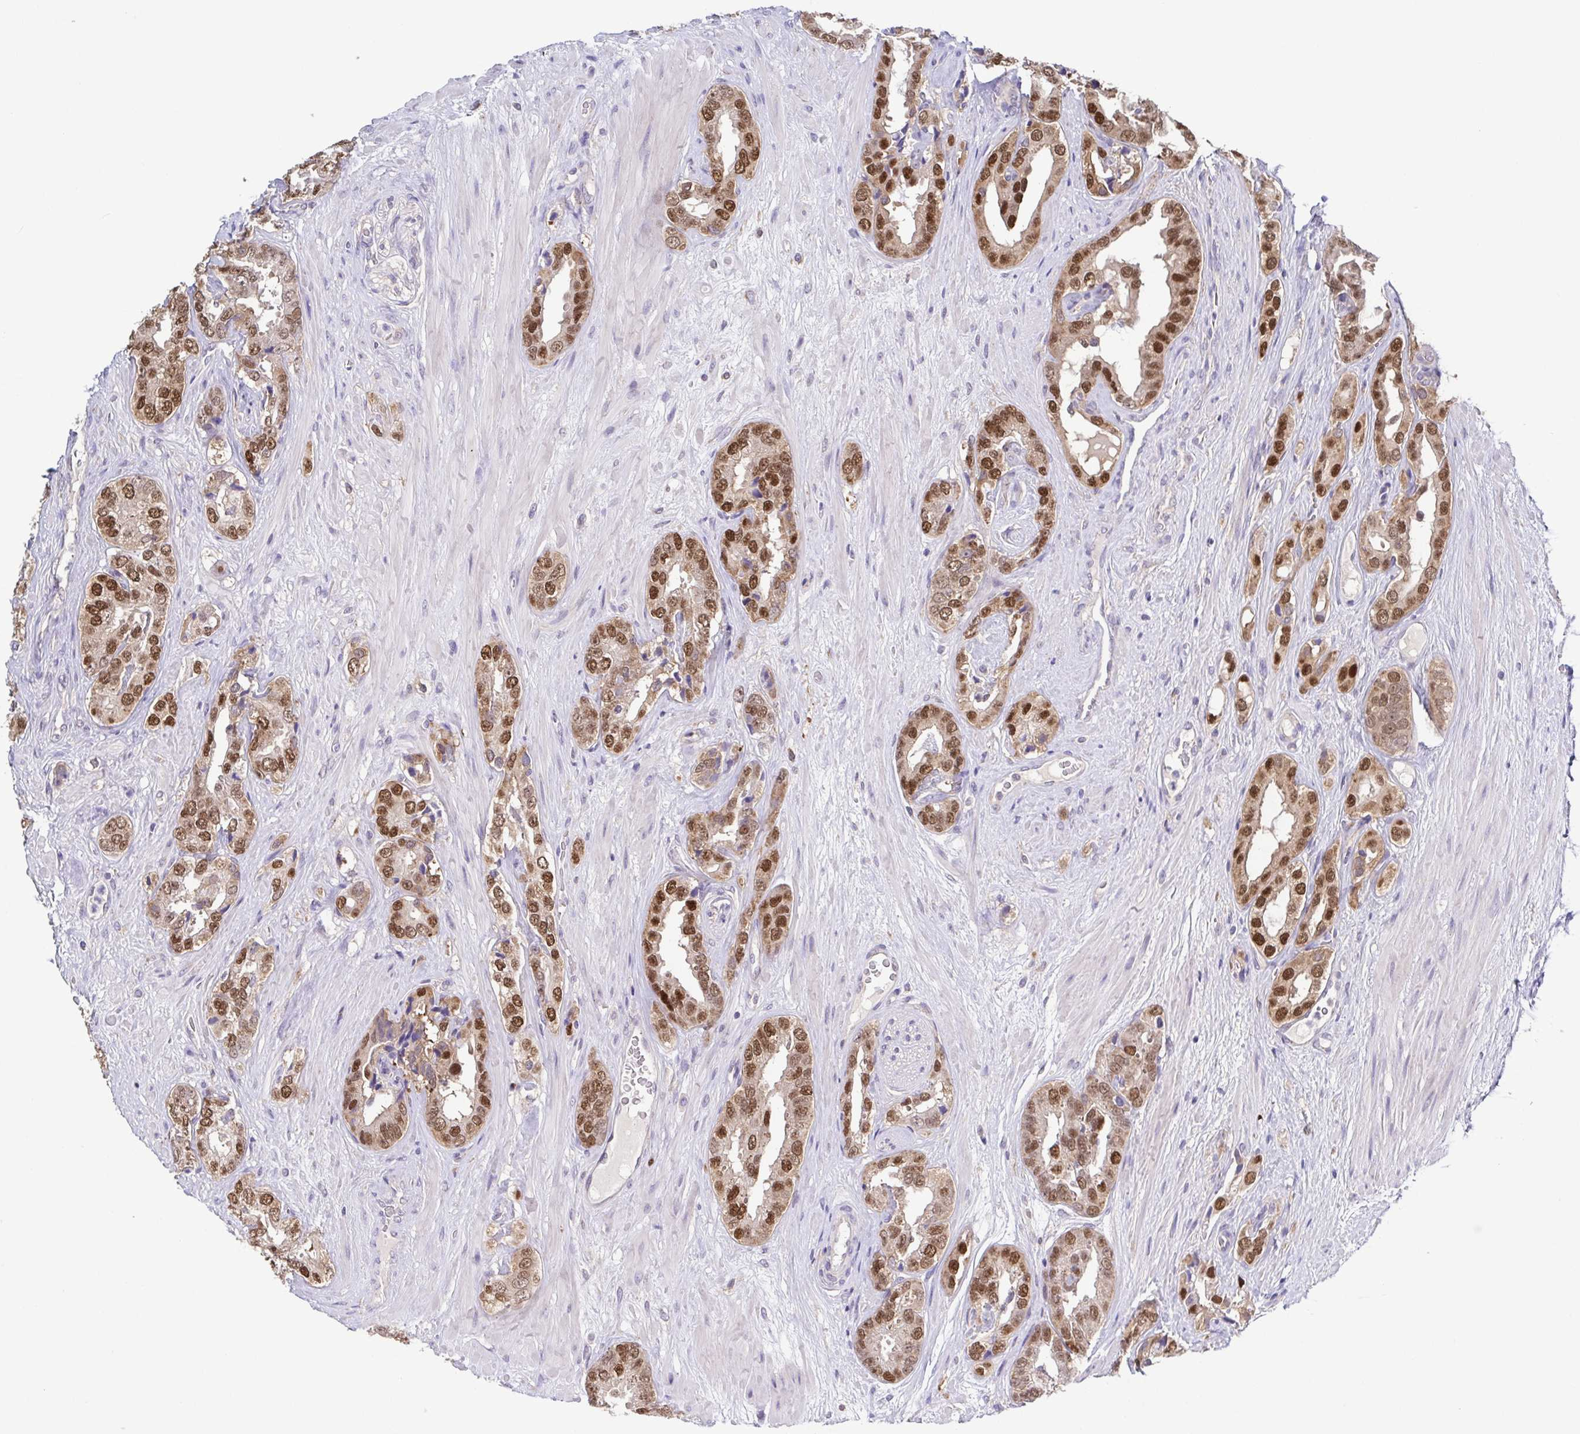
{"staining": {"intensity": "strong", "quantity": ">75%", "location": "nuclear"}, "tissue": "prostate cancer", "cell_type": "Tumor cells", "image_type": "cancer", "snomed": [{"axis": "morphology", "description": "Adenocarcinoma, High grade"}, {"axis": "topography", "description": "Prostate"}], "caption": "Immunohistochemical staining of prostate high-grade adenocarcinoma exhibits strong nuclear protein expression in approximately >75% of tumor cells. Immunohistochemistry stains the protein in brown and the nuclei are stained blue.", "gene": "UBE2Q1", "patient": {"sex": "male", "age": 71}}